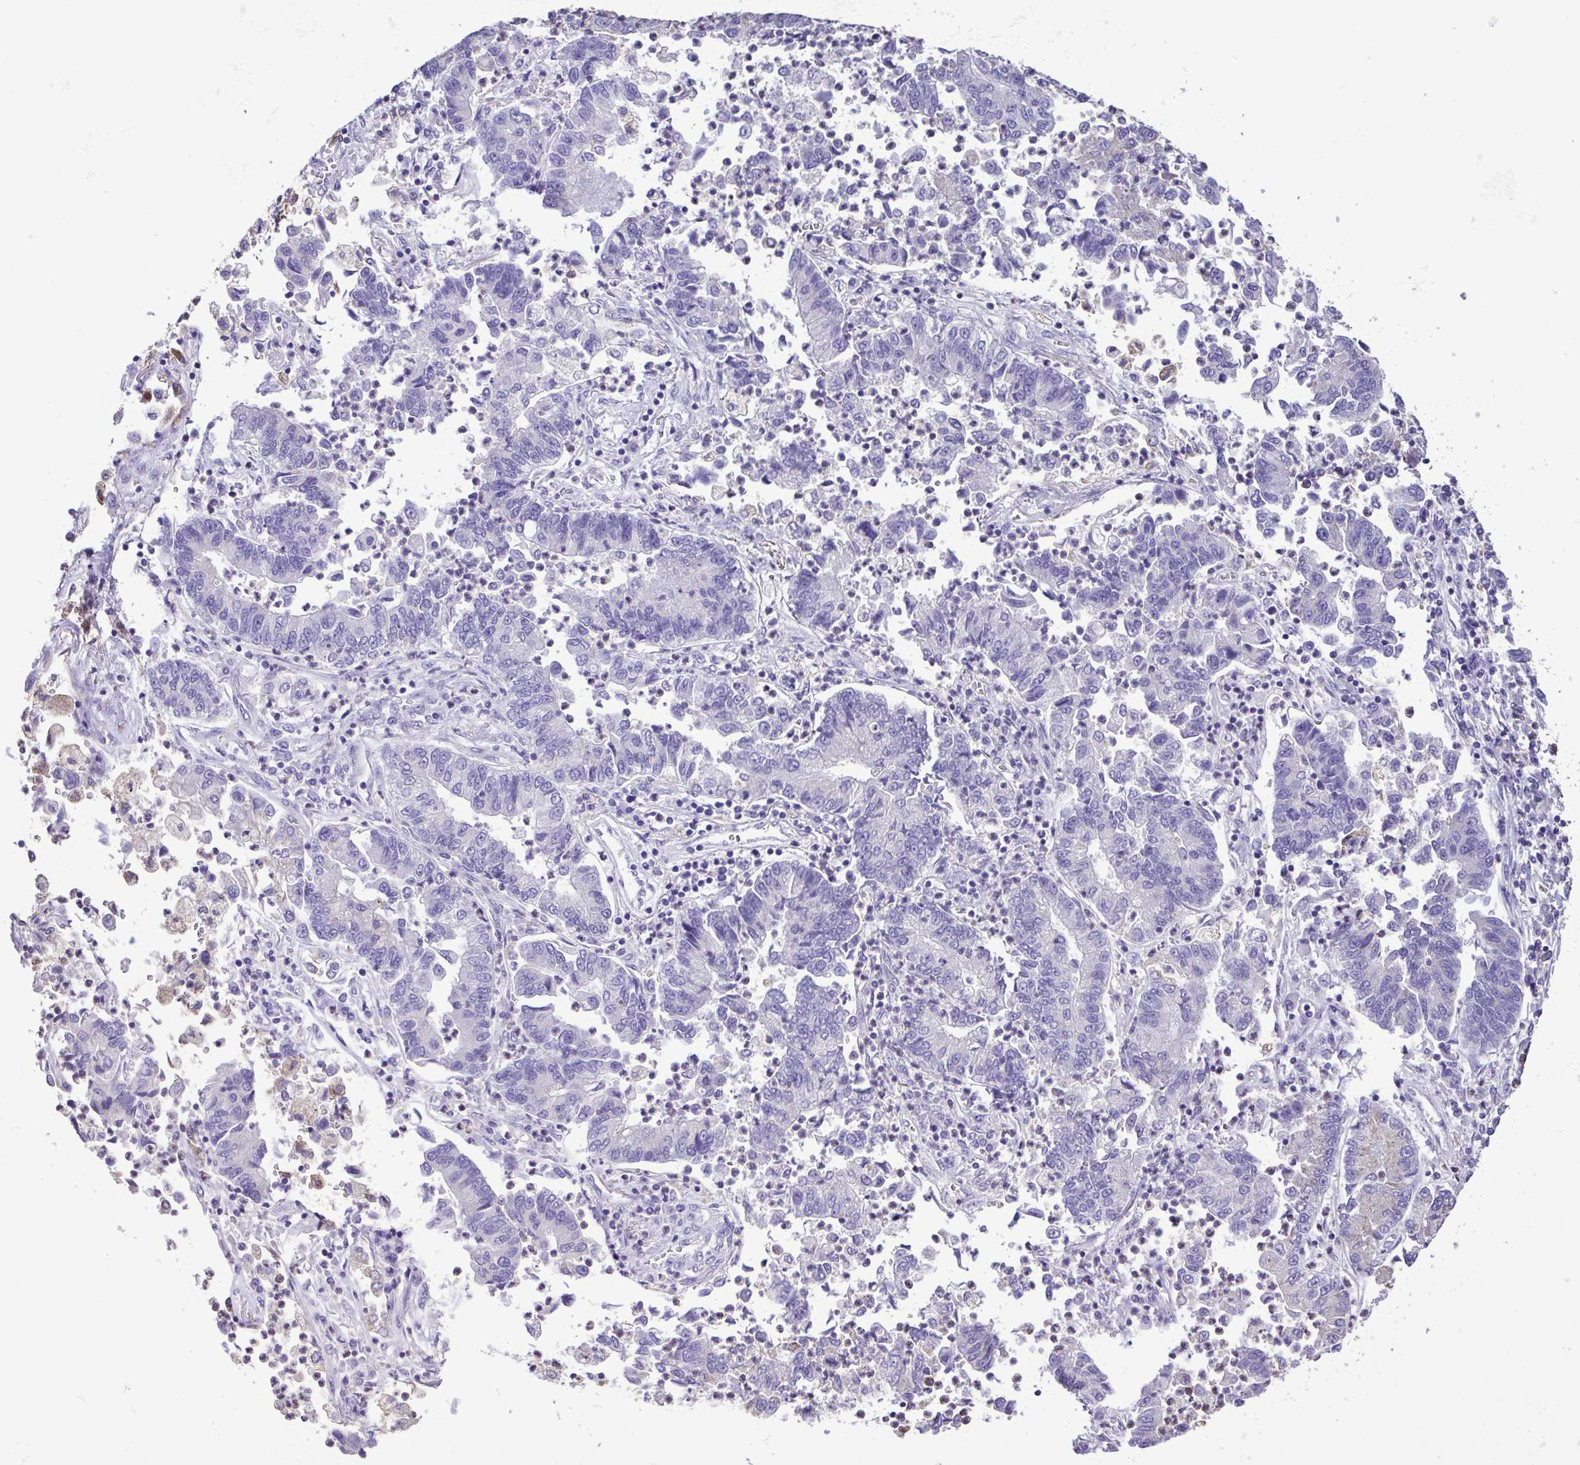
{"staining": {"intensity": "negative", "quantity": "none", "location": "none"}, "tissue": "lung cancer", "cell_type": "Tumor cells", "image_type": "cancer", "snomed": [{"axis": "morphology", "description": "Adenocarcinoma, NOS"}, {"axis": "topography", "description": "Lung"}], "caption": "Histopathology image shows no protein staining in tumor cells of lung cancer (adenocarcinoma) tissue. Nuclei are stained in blue.", "gene": "CBY2", "patient": {"sex": "female", "age": 57}}